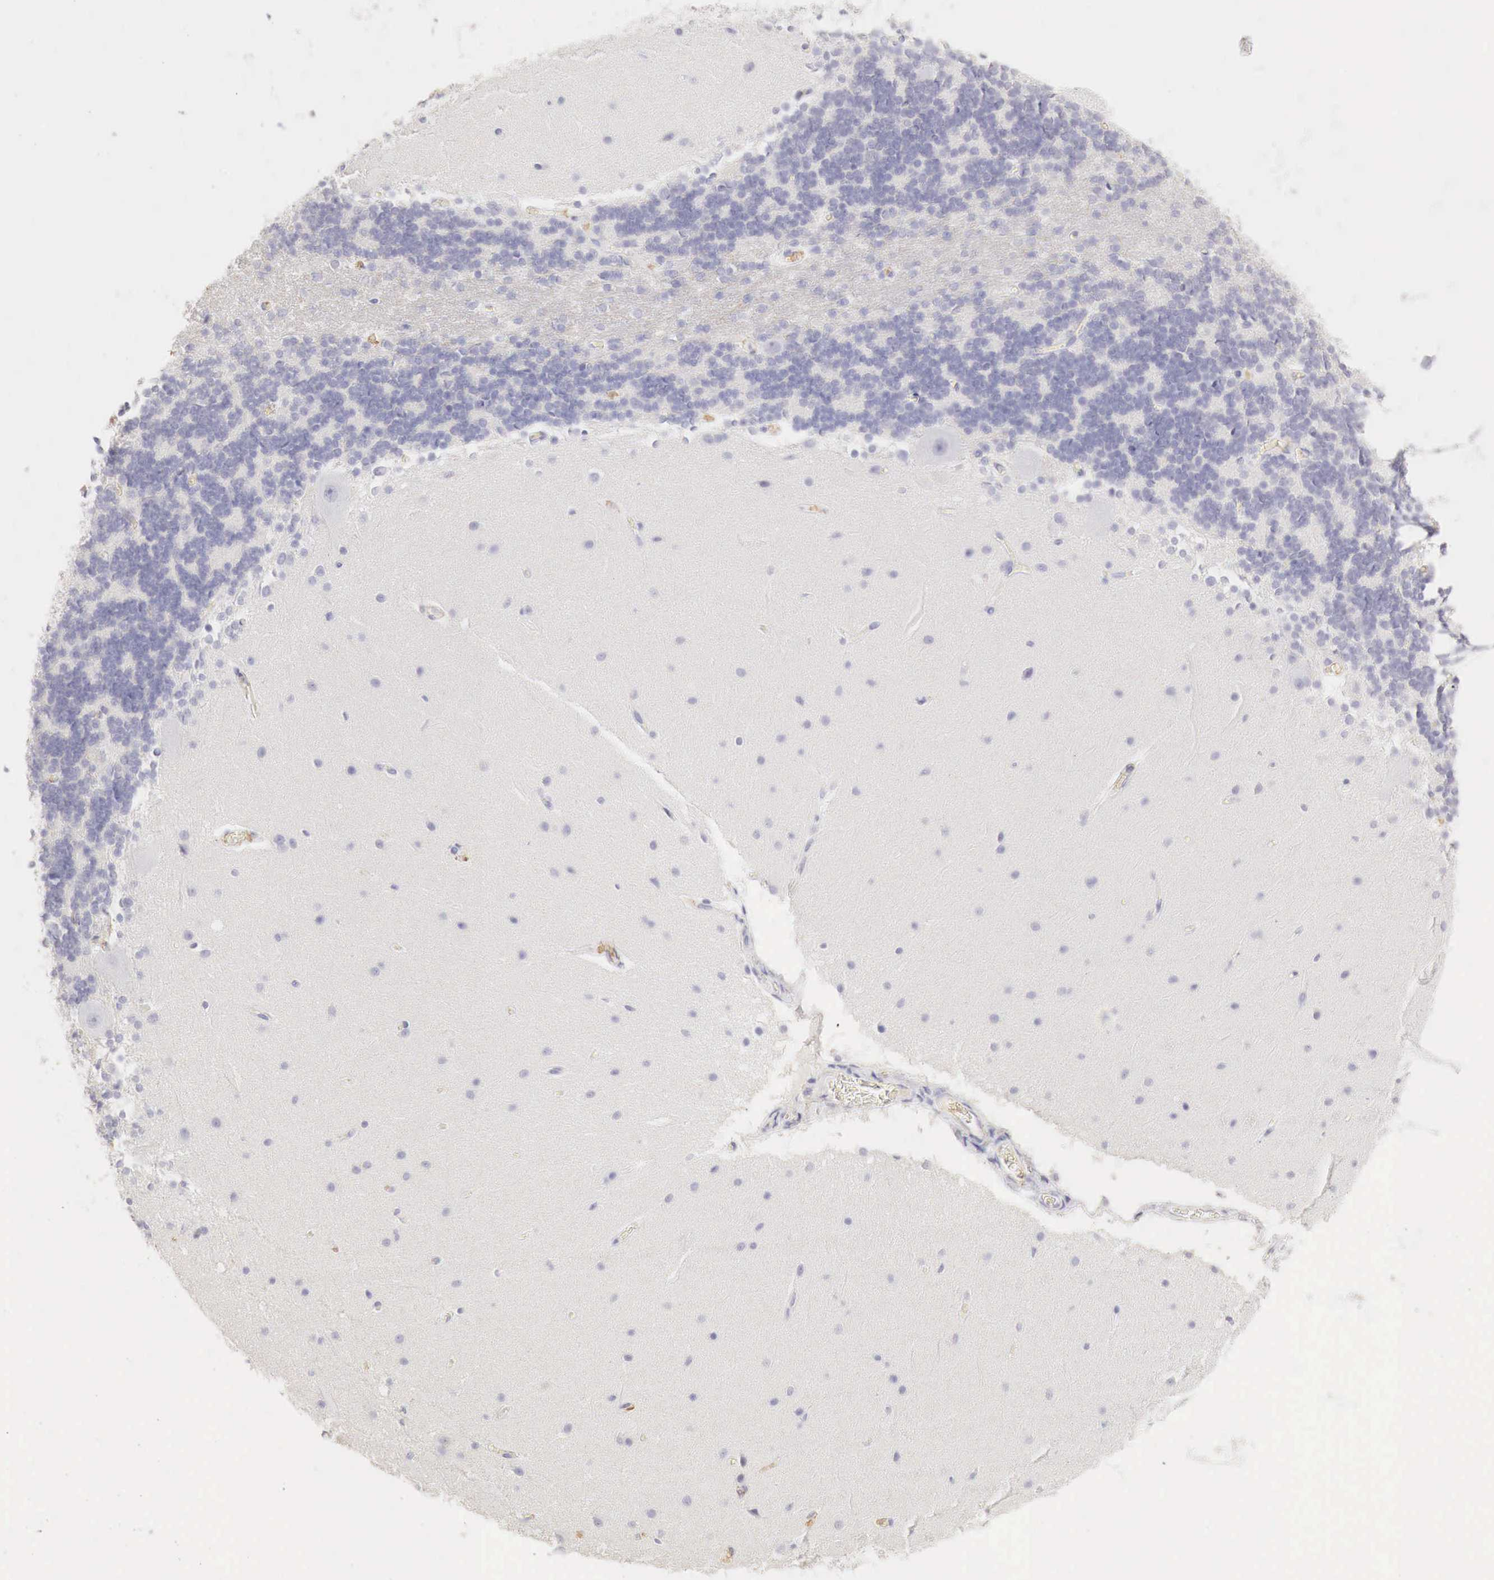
{"staining": {"intensity": "negative", "quantity": "none", "location": "none"}, "tissue": "cerebellum", "cell_type": "Cells in granular layer", "image_type": "normal", "snomed": [{"axis": "morphology", "description": "Normal tissue, NOS"}, {"axis": "topography", "description": "Cerebellum"}], "caption": "An immunohistochemistry (IHC) image of normal cerebellum is shown. There is no staining in cells in granular layer of cerebellum. Nuclei are stained in blue.", "gene": "OTC", "patient": {"sex": "female", "age": 54}}